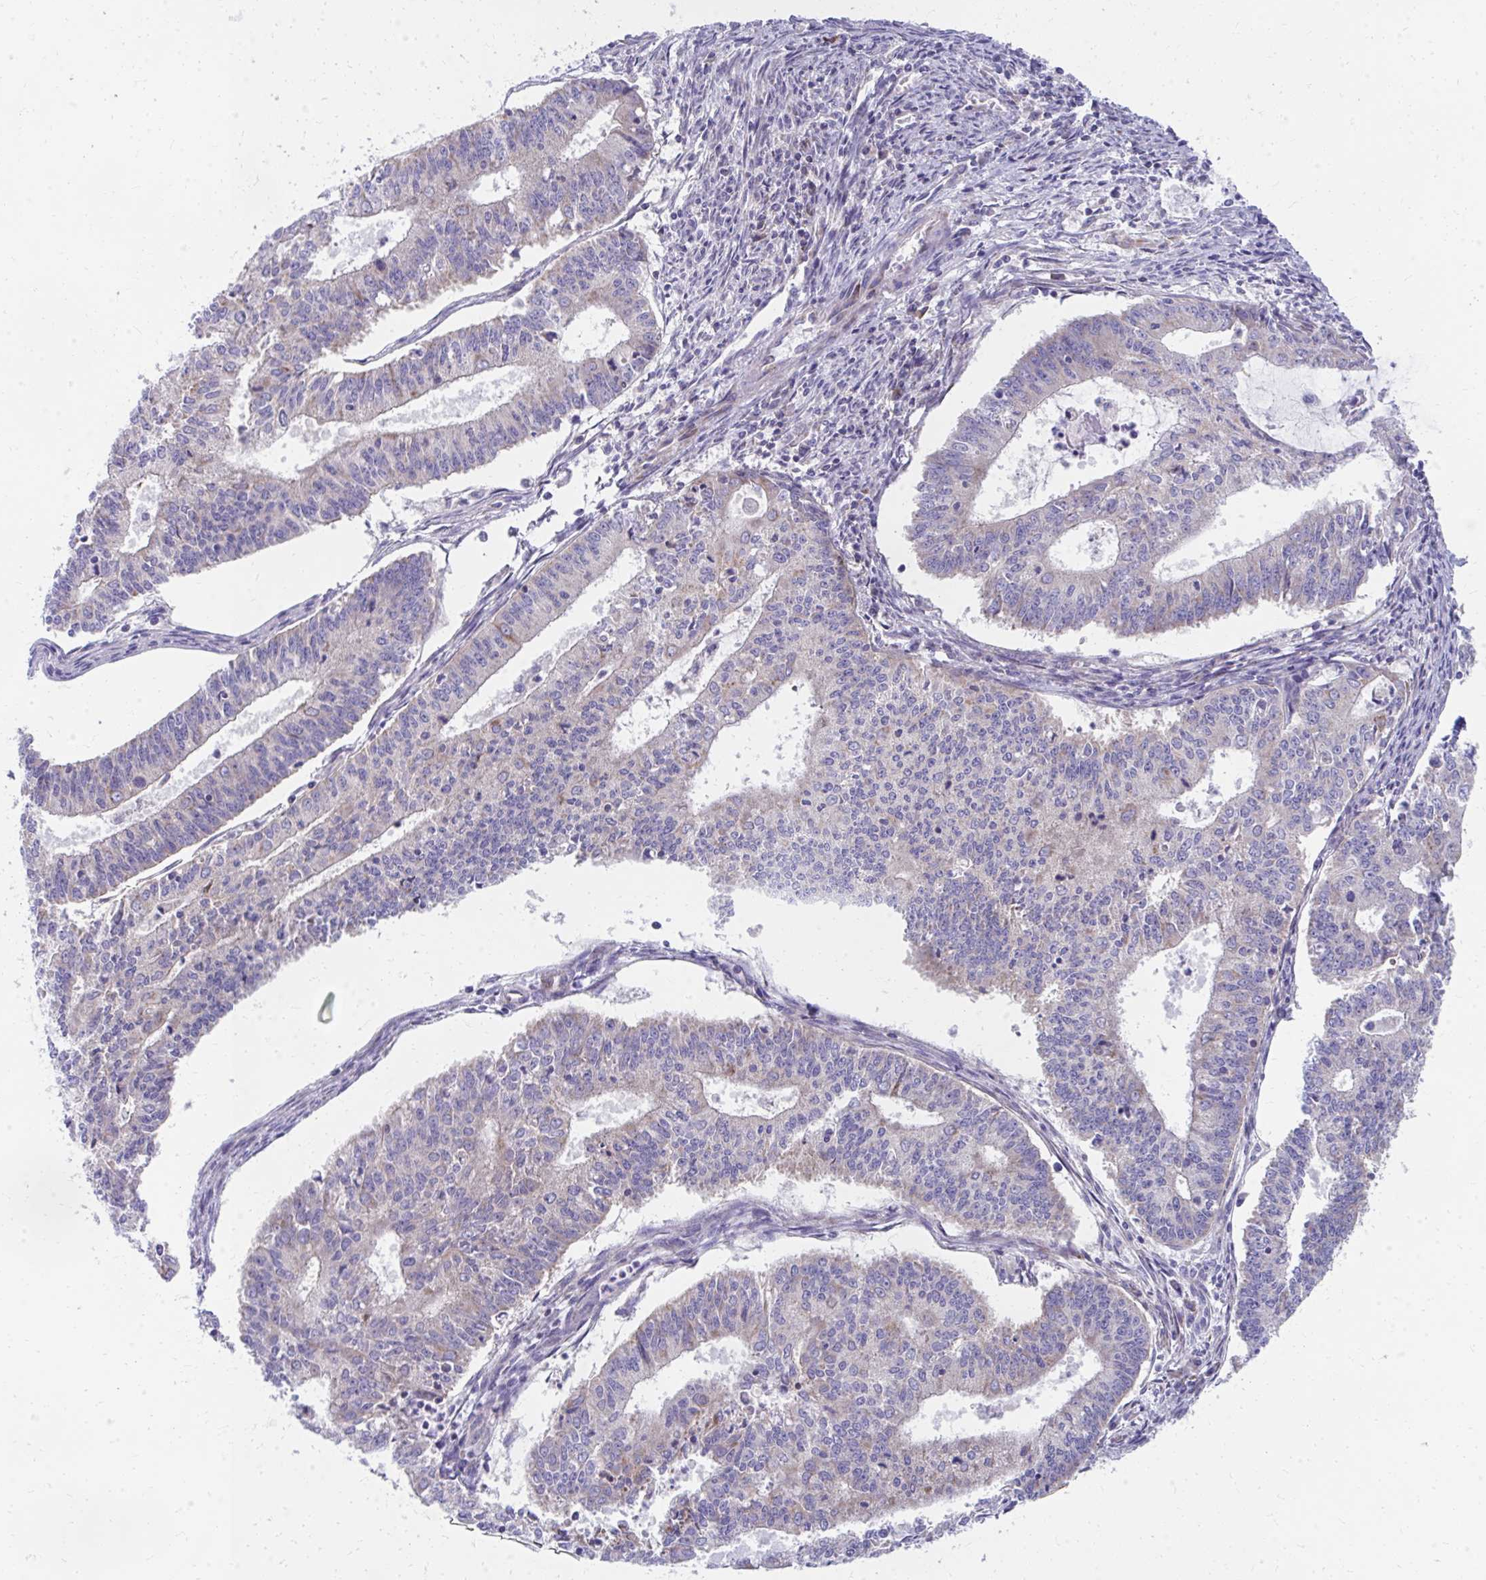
{"staining": {"intensity": "negative", "quantity": "none", "location": "none"}, "tissue": "endometrial cancer", "cell_type": "Tumor cells", "image_type": "cancer", "snomed": [{"axis": "morphology", "description": "Adenocarcinoma, NOS"}, {"axis": "topography", "description": "Endometrium"}], "caption": "This is a histopathology image of immunohistochemistry (IHC) staining of endometrial cancer (adenocarcinoma), which shows no staining in tumor cells.", "gene": "IL37", "patient": {"sex": "female", "age": 61}}